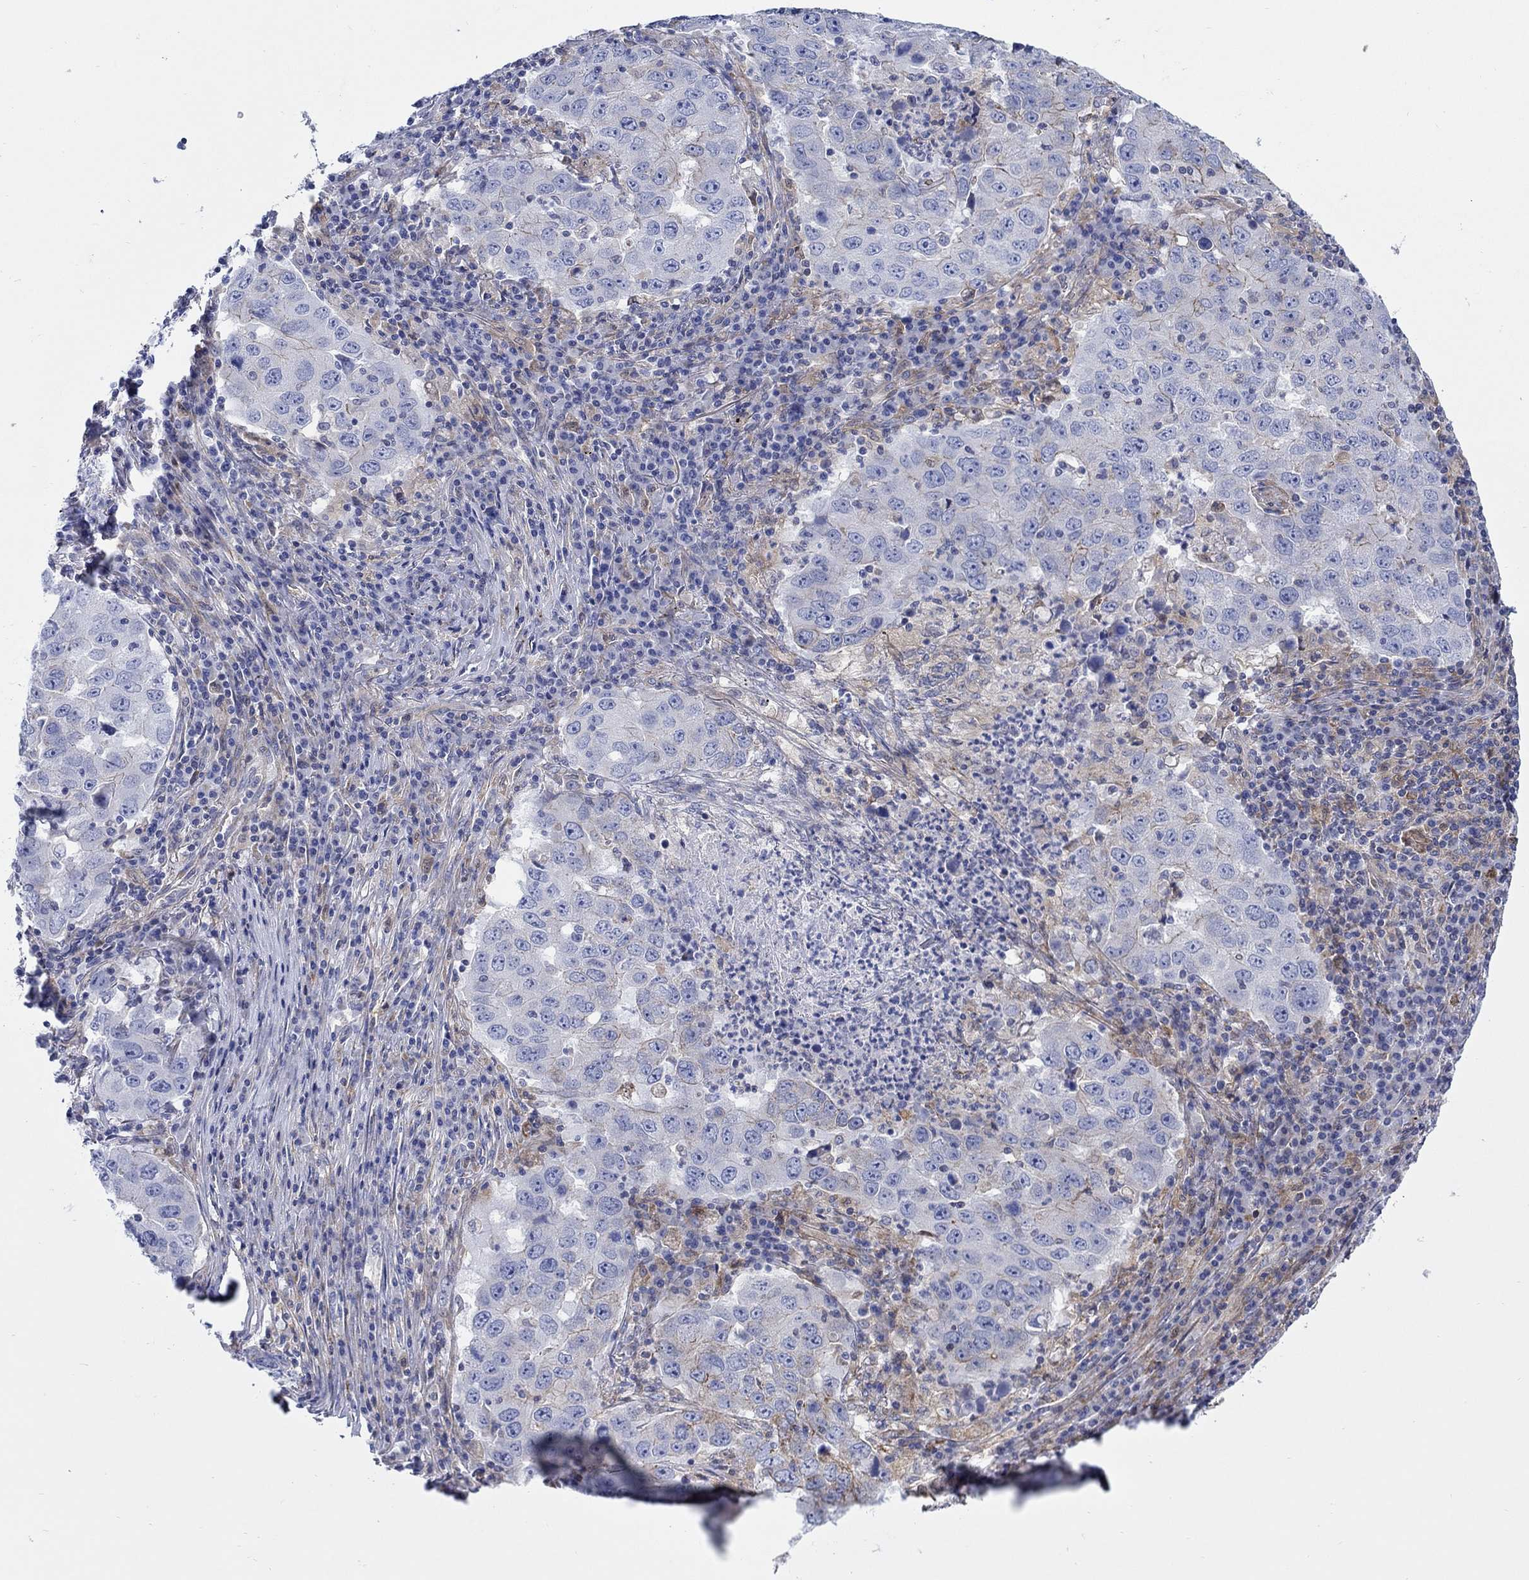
{"staining": {"intensity": "negative", "quantity": "none", "location": "none"}, "tissue": "lung cancer", "cell_type": "Tumor cells", "image_type": "cancer", "snomed": [{"axis": "morphology", "description": "Adenocarcinoma, NOS"}, {"axis": "topography", "description": "Lung"}], "caption": "Lung adenocarcinoma was stained to show a protein in brown. There is no significant expression in tumor cells.", "gene": "FMN1", "patient": {"sex": "male", "age": 73}}